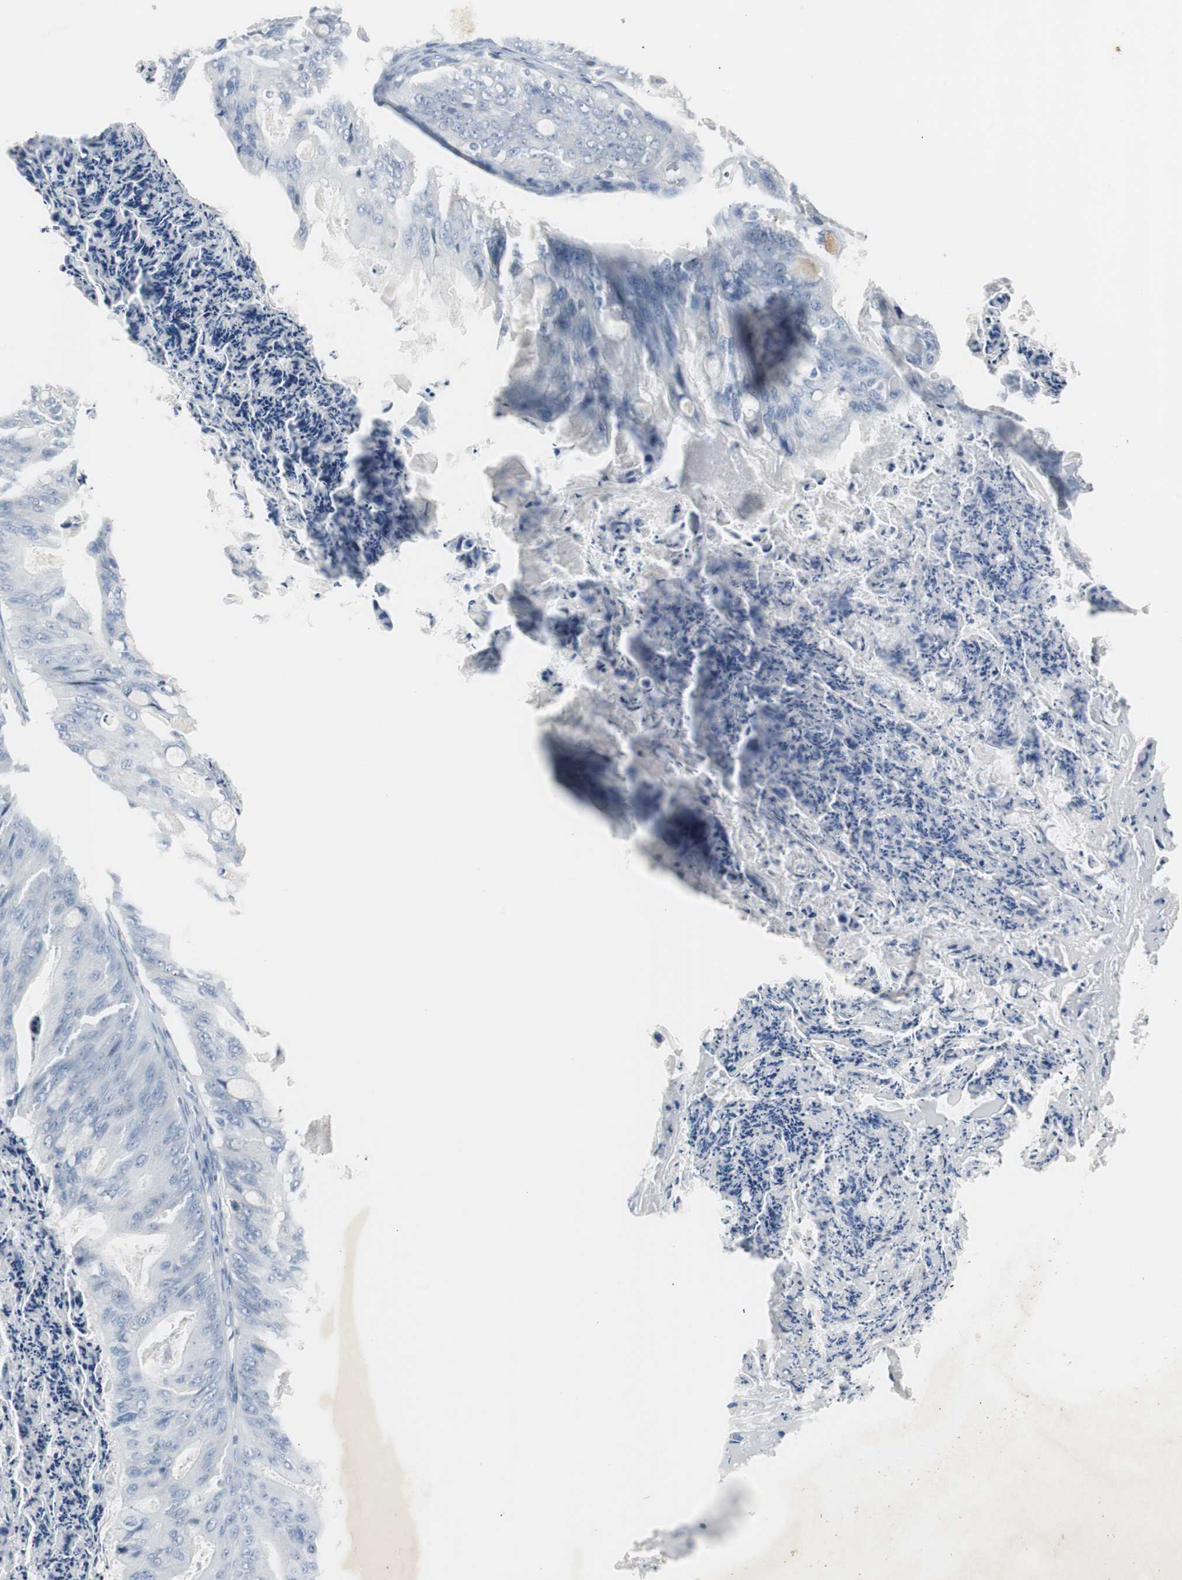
{"staining": {"intensity": "negative", "quantity": "none", "location": "none"}, "tissue": "ovarian cancer", "cell_type": "Tumor cells", "image_type": "cancer", "snomed": [{"axis": "morphology", "description": "Cystadenocarcinoma, mucinous, NOS"}, {"axis": "topography", "description": "Ovary"}], "caption": "There is no significant expression in tumor cells of mucinous cystadenocarcinoma (ovarian).", "gene": "SERPINF1", "patient": {"sex": "female", "age": 36}}